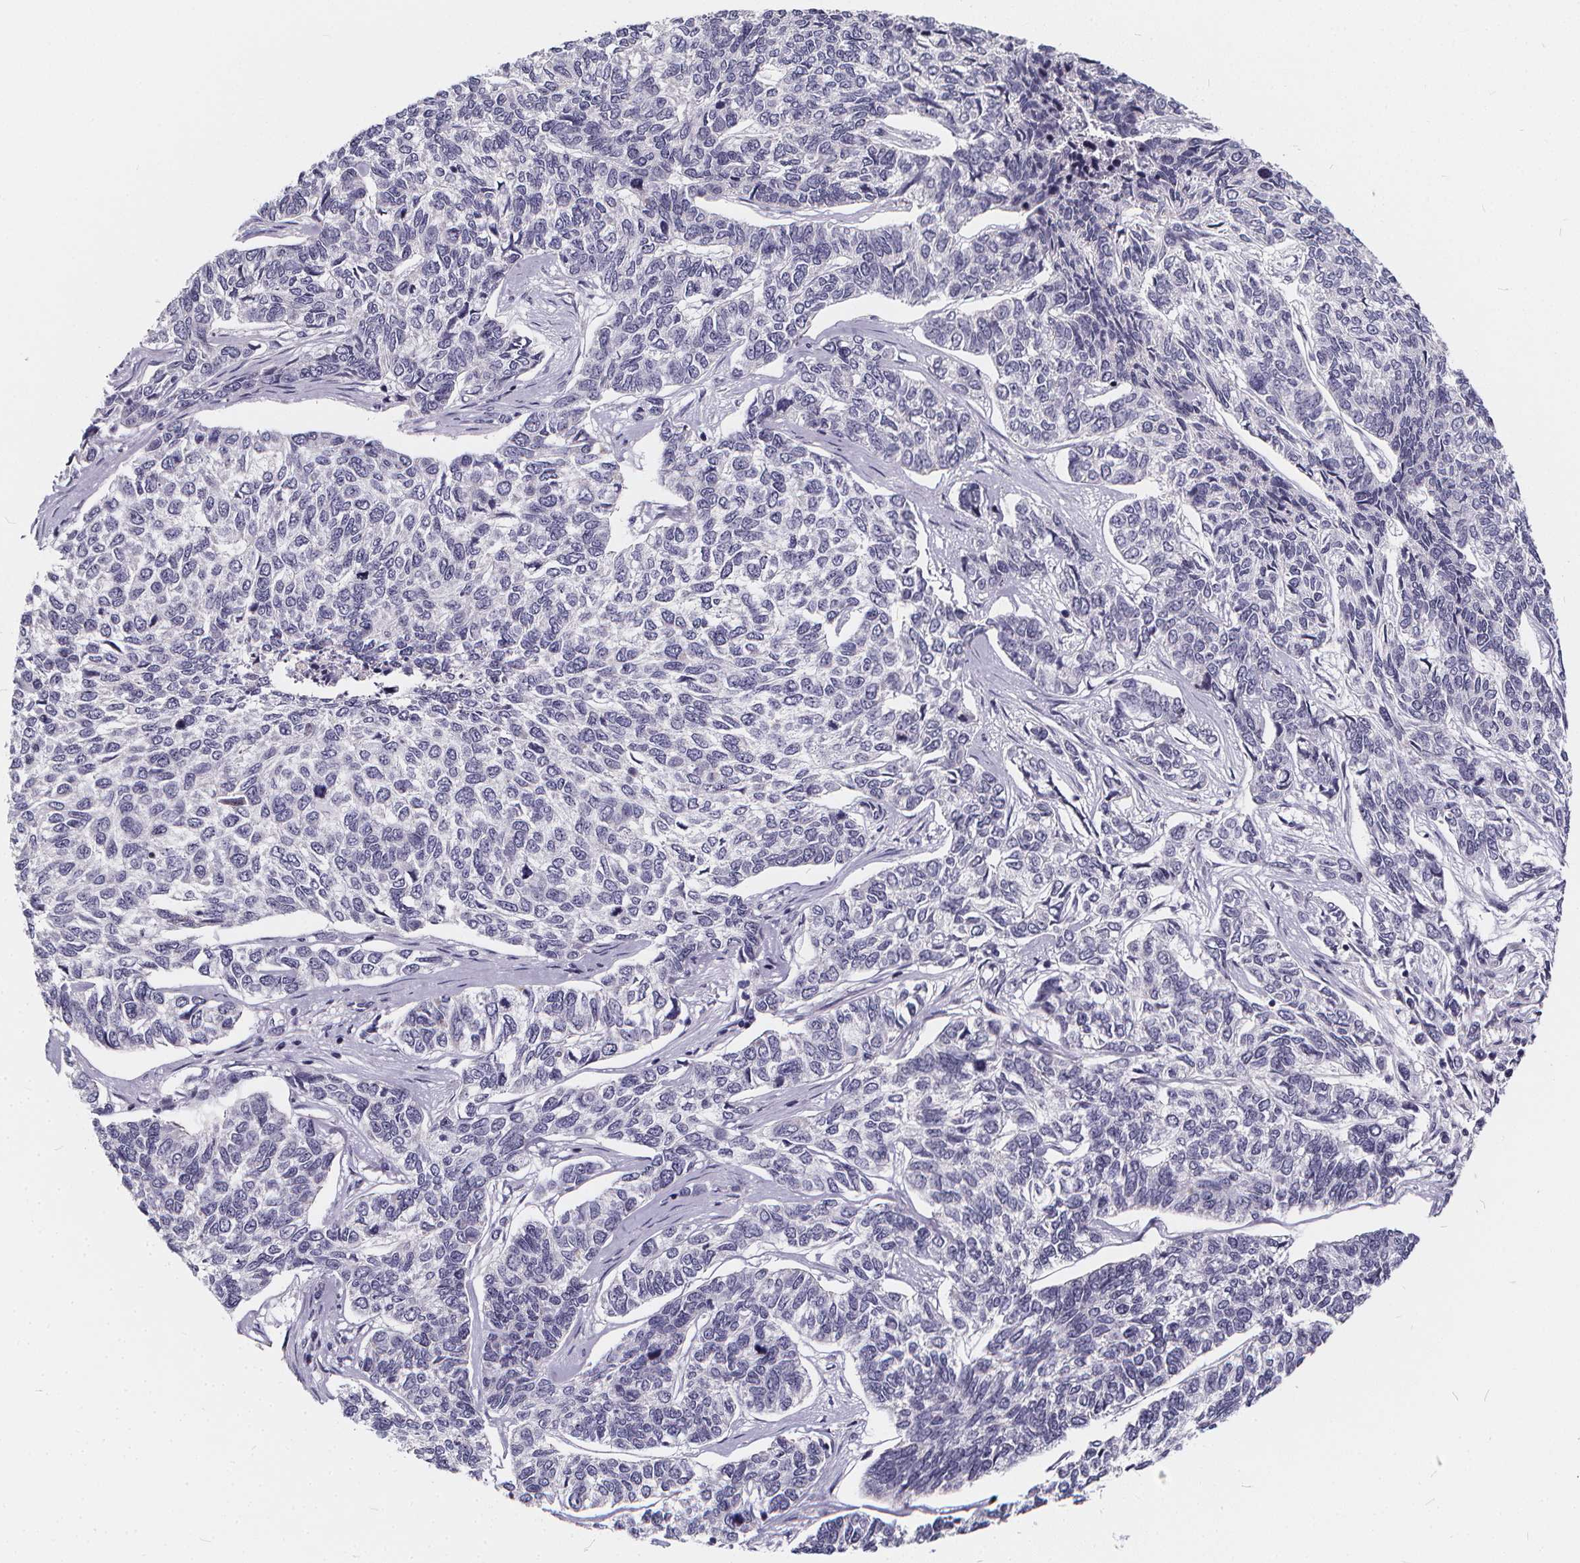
{"staining": {"intensity": "negative", "quantity": "none", "location": "none"}, "tissue": "skin cancer", "cell_type": "Tumor cells", "image_type": "cancer", "snomed": [{"axis": "morphology", "description": "Basal cell carcinoma"}, {"axis": "topography", "description": "Skin"}], "caption": "An immunohistochemistry photomicrograph of skin cancer (basal cell carcinoma) is shown. There is no staining in tumor cells of skin cancer (basal cell carcinoma).", "gene": "SPEF2", "patient": {"sex": "female", "age": 65}}